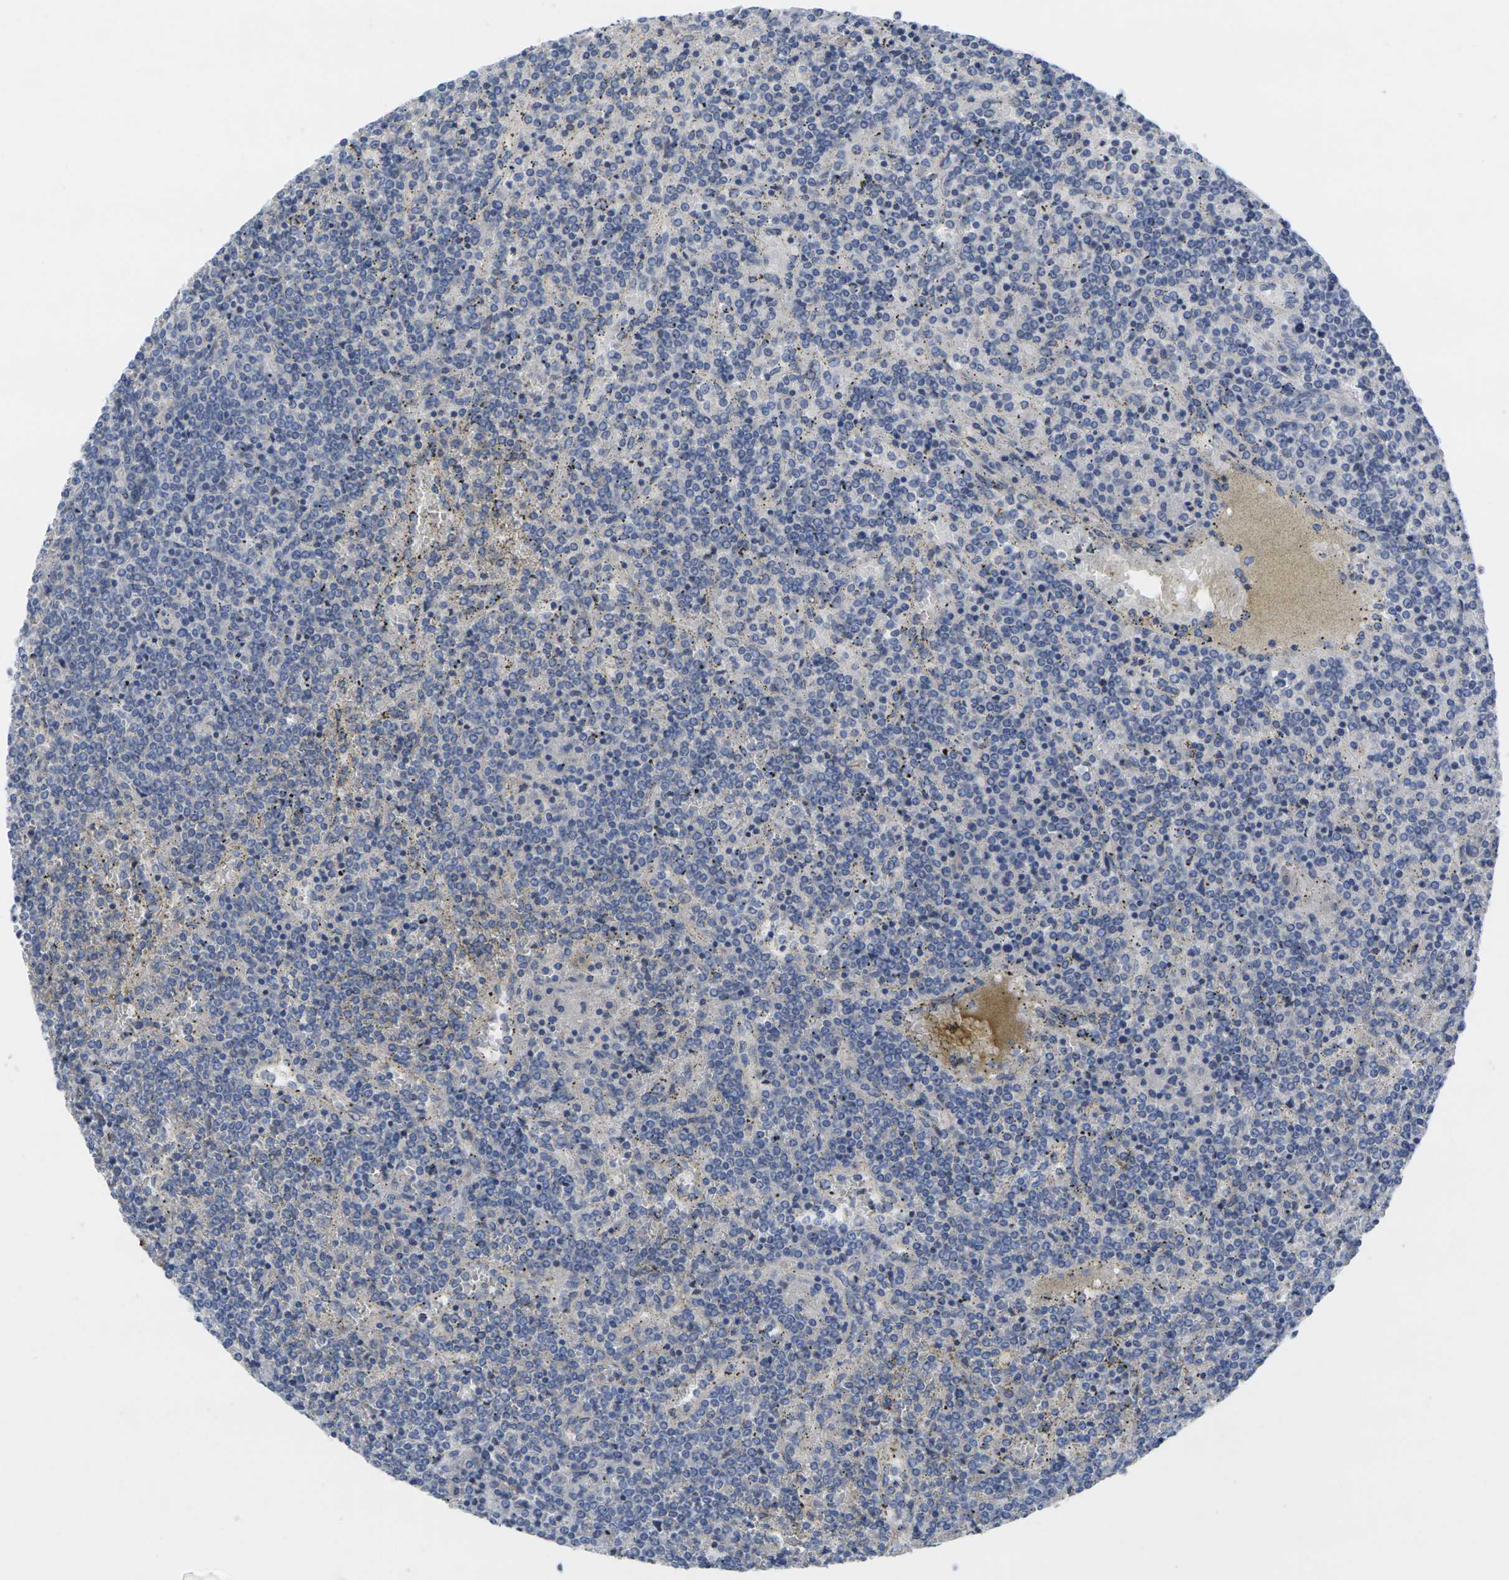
{"staining": {"intensity": "negative", "quantity": "none", "location": "none"}, "tissue": "lymphoma", "cell_type": "Tumor cells", "image_type": "cancer", "snomed": [{"axis": "morphology", "description": "Malignant lymphoma, non-Hodgkin's type, Low grade"}, {"axis": "topography", "description": "Spleen"}], "caption": "Immunohistochemistry (IHC) photomicrograph of neoplastic tissue: malignant lymphoma, non-Hodgkin's type (low-grade) stained with DAB reveals no significant protein expression in tumor cells.", "gene": "TNNI3", "patient": {"sex": "female", "age": 19}}